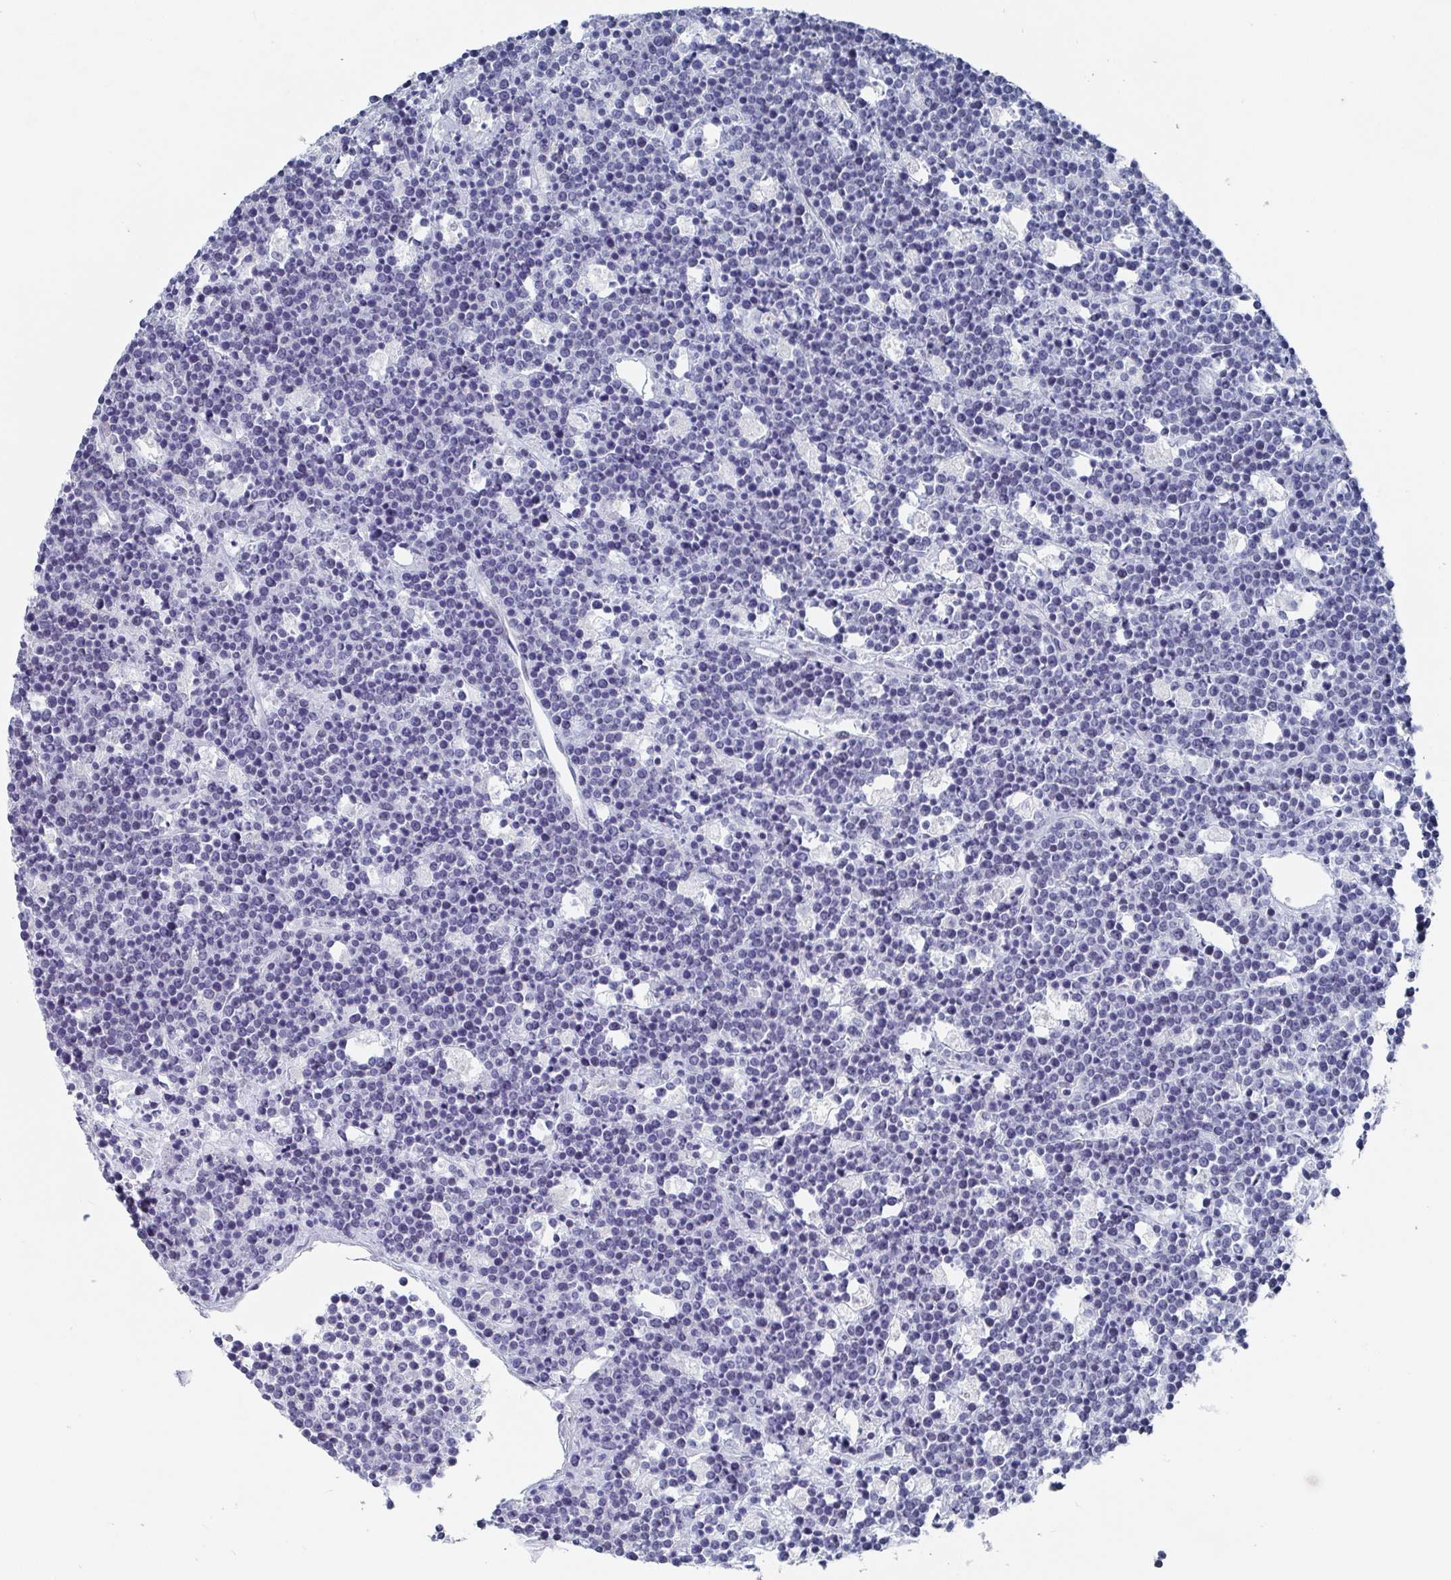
{"staining": {"intensity": "negative", "quantity": "none", "location": "none"}, "tissue": "lymphoma", "cell_type": "Tumor cells", "image_type": "cancer", "snomed": [{"axis": "morphology", "description": "Malignant lymphoma, non-Hodgkin's type, High grade"}, {"axis": "topography", "description": "Ovary"}], "caption": "Tumor cells are negative for brown protein staining in malignant lymphoma, non-Hodgkin's type (high-grade).", "gene": "CAMKV", "patient": {"sex": "female", "age": 56}}